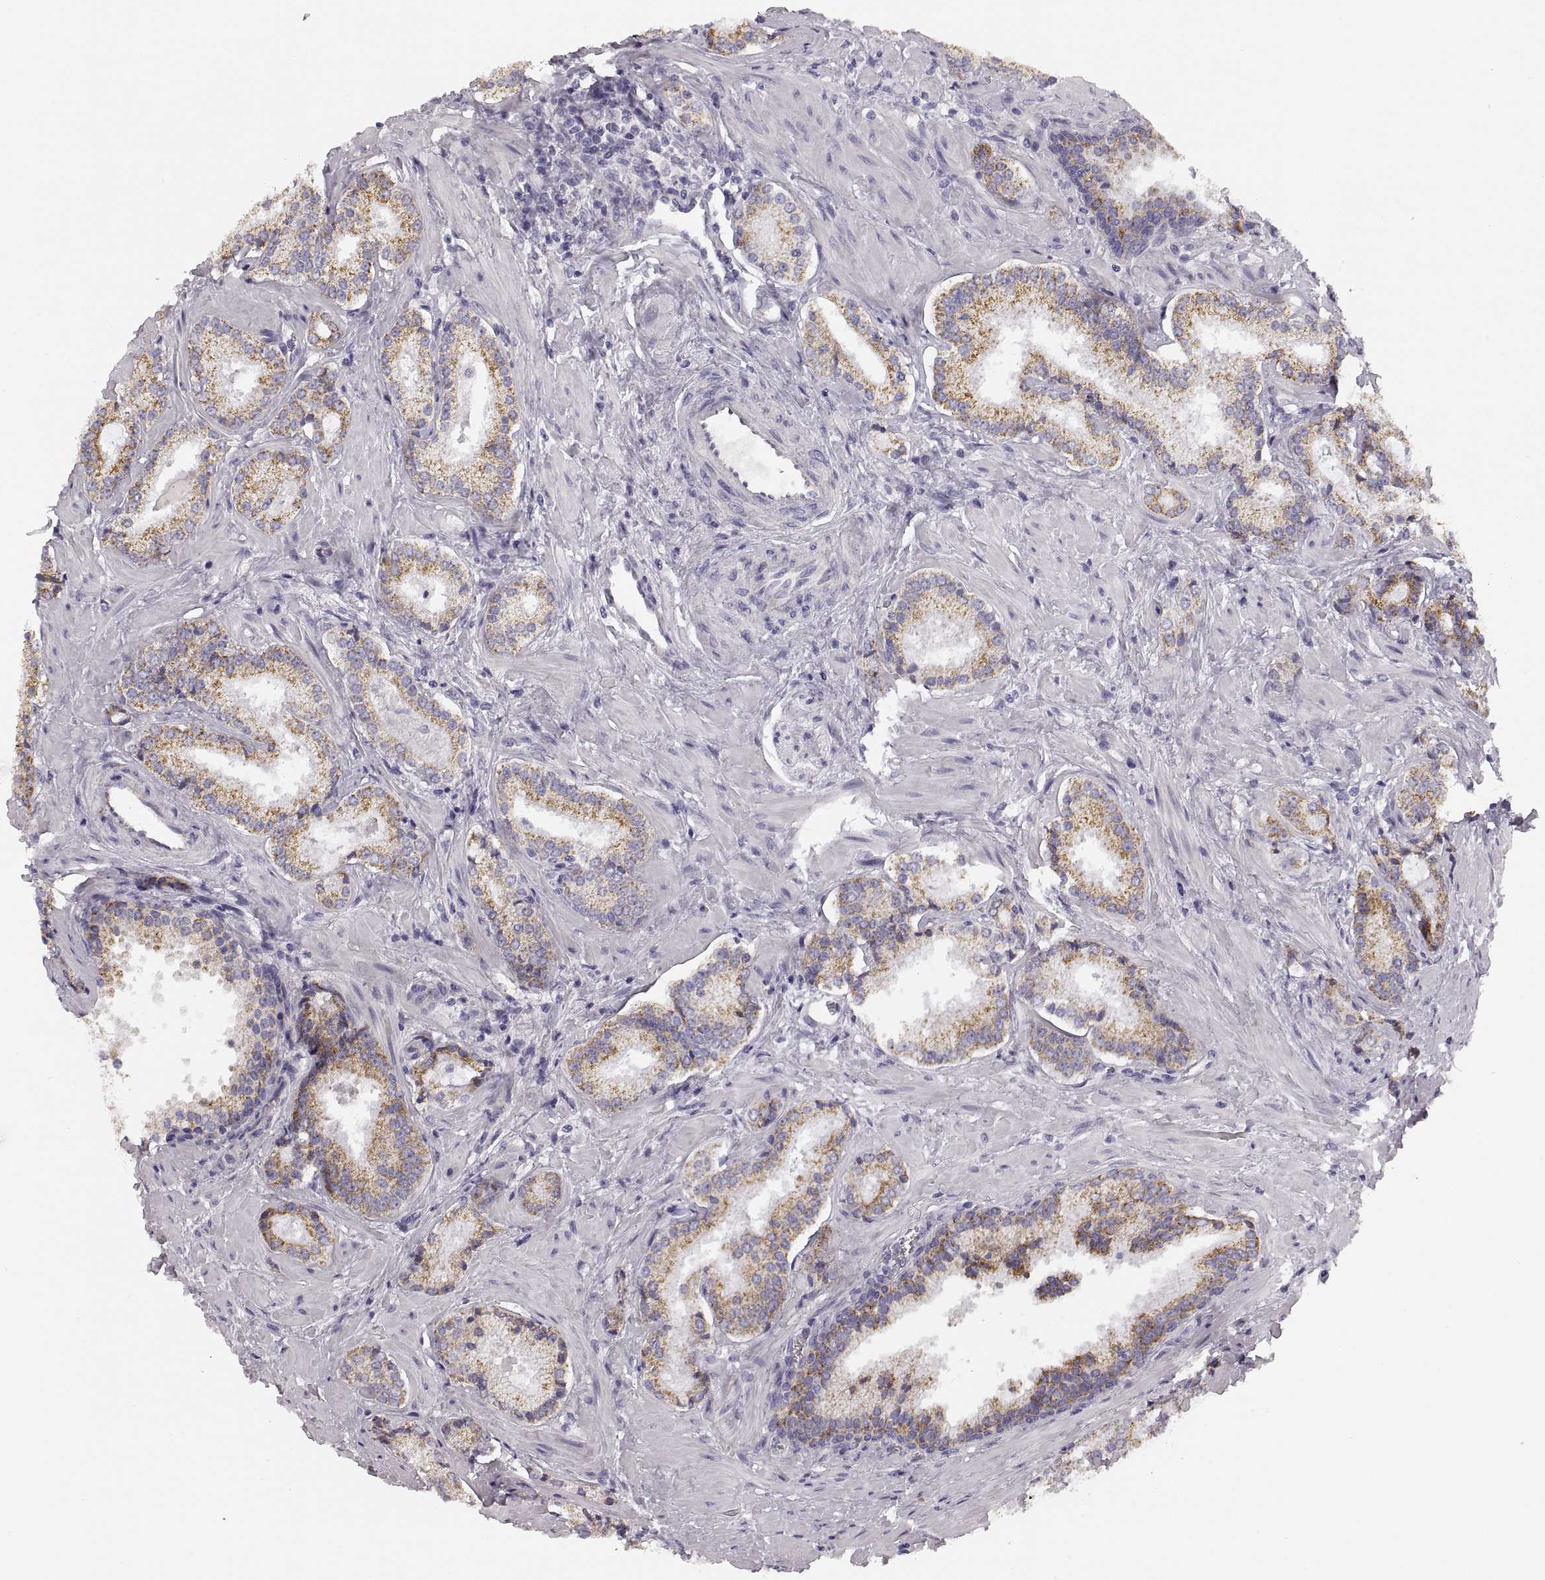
{"staining": {"intensity": "weak", "quantity": ">75%", "location": "cytoplasmic/membranous"}, "tissue": "prostate cancer", "cell_type": "Tumor cells", "image_type": "cancer", "snomed": [{"axis": "morphology", "description": "Adenocarcinoma, Low grade"}, {"axis": "topography", "description": "Prostate"}], "caption": "About >75% of tumor cells in low-grade adenocarcinoma (prostate) reveal weak cytoplasmic/membranous protein staining as visualized by brown immunohistochemical staining.", "gene": "RDH13", "patient": {"sex": "male", "age": 56}}